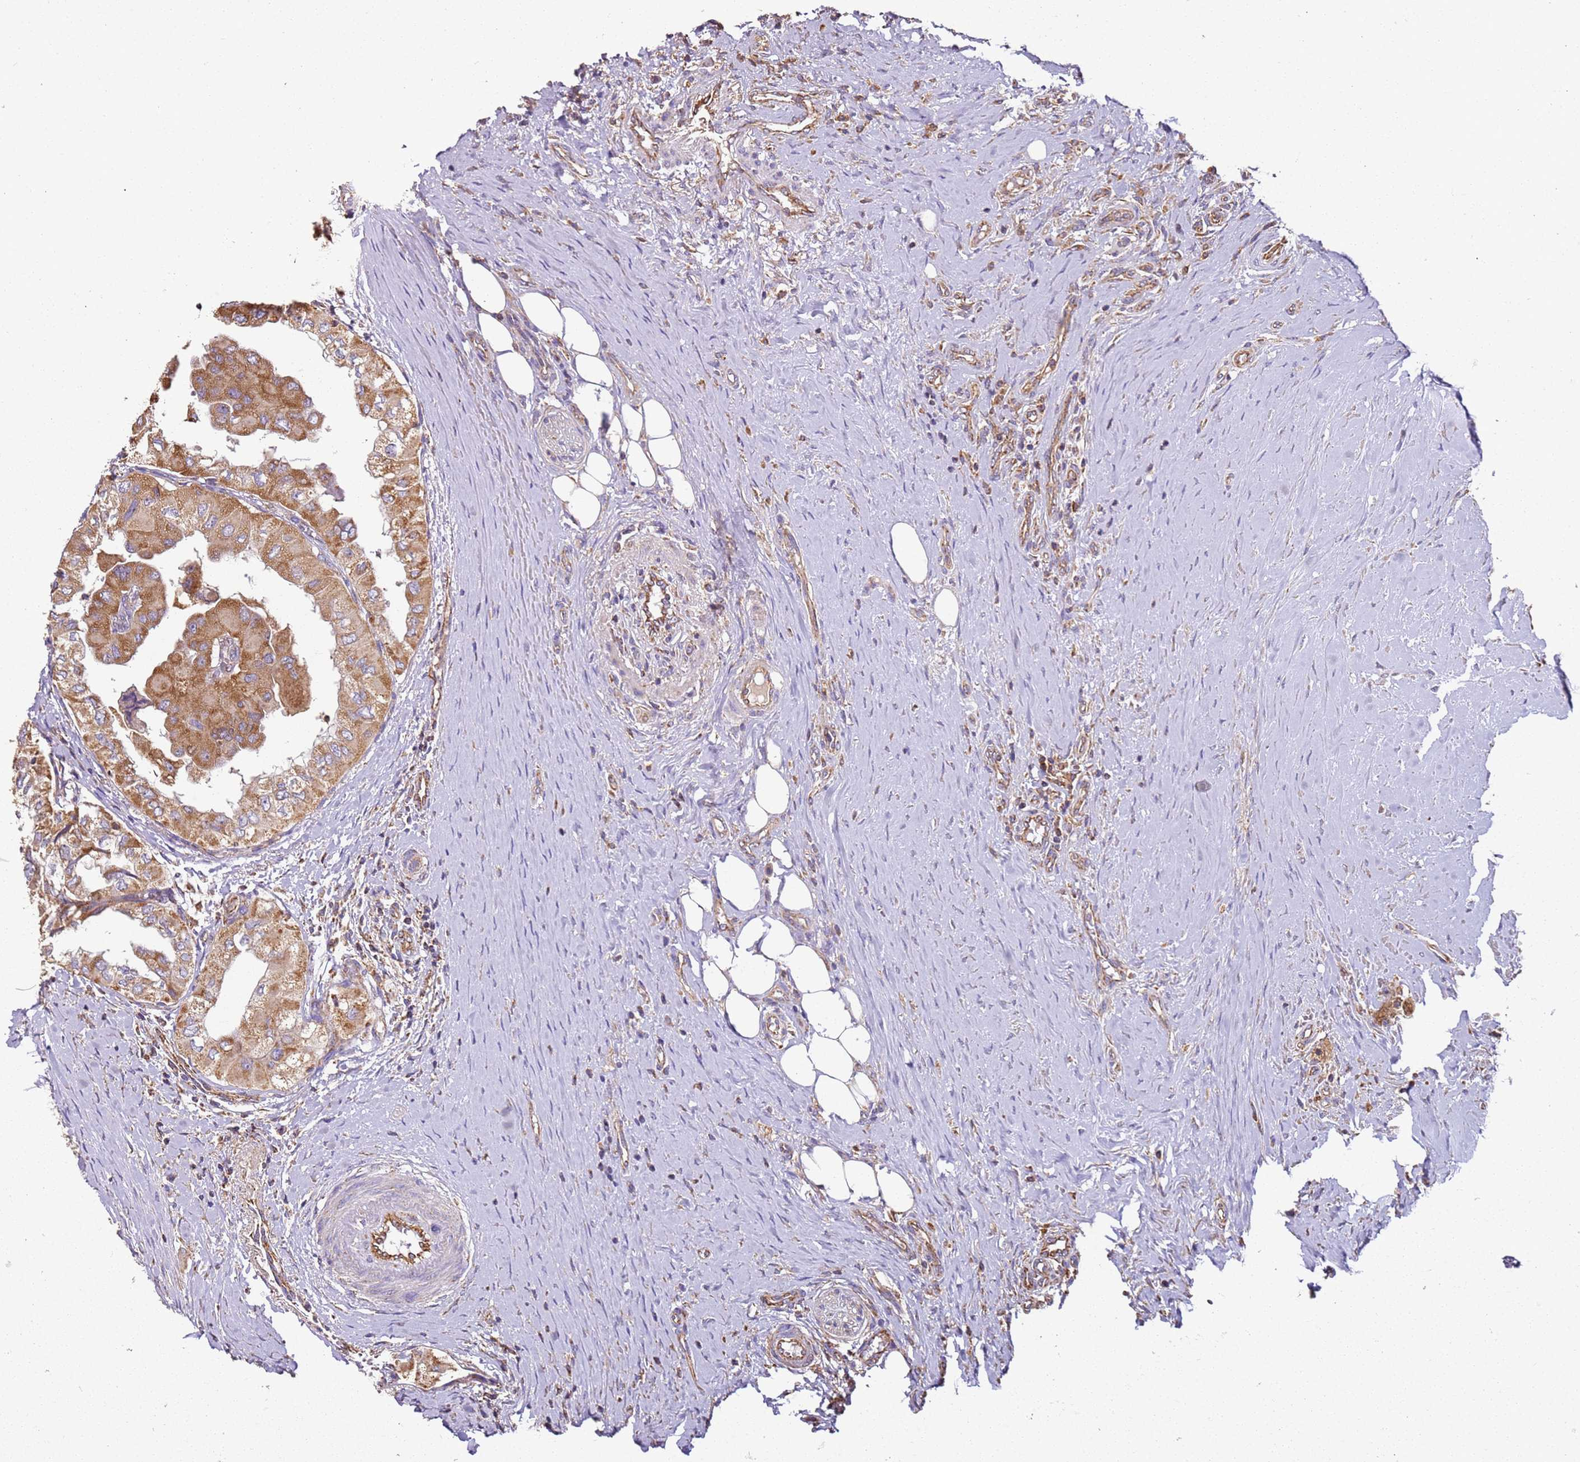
{"staining": {"intensity": "moderate", "quantity": ">75%", "location": "cytoplasmic/membranous"}, "tissue": "thyroid cancer", "cell_type": "Tumor cells", "image_type": "cancer", "snomed": [{"axis": "morphology", "description": "Papillary adenocarcinoma, NOS"}, {"axis": "topography", "description": "Thyroid gland"}], "caption": "IHC micrograph of neoplastic tissue: human thyroid cancer (papillary adenocarcinoma) stained using immunohistochemistry reveals medium levels of moderate protein expression localized specifically in the cytoplasmic/membranous of tumor cells, appearing as a cytoplasmic/membranous brown color.", "gene": "RMND5A", "patient": {"sex": "female", "age": 59}}